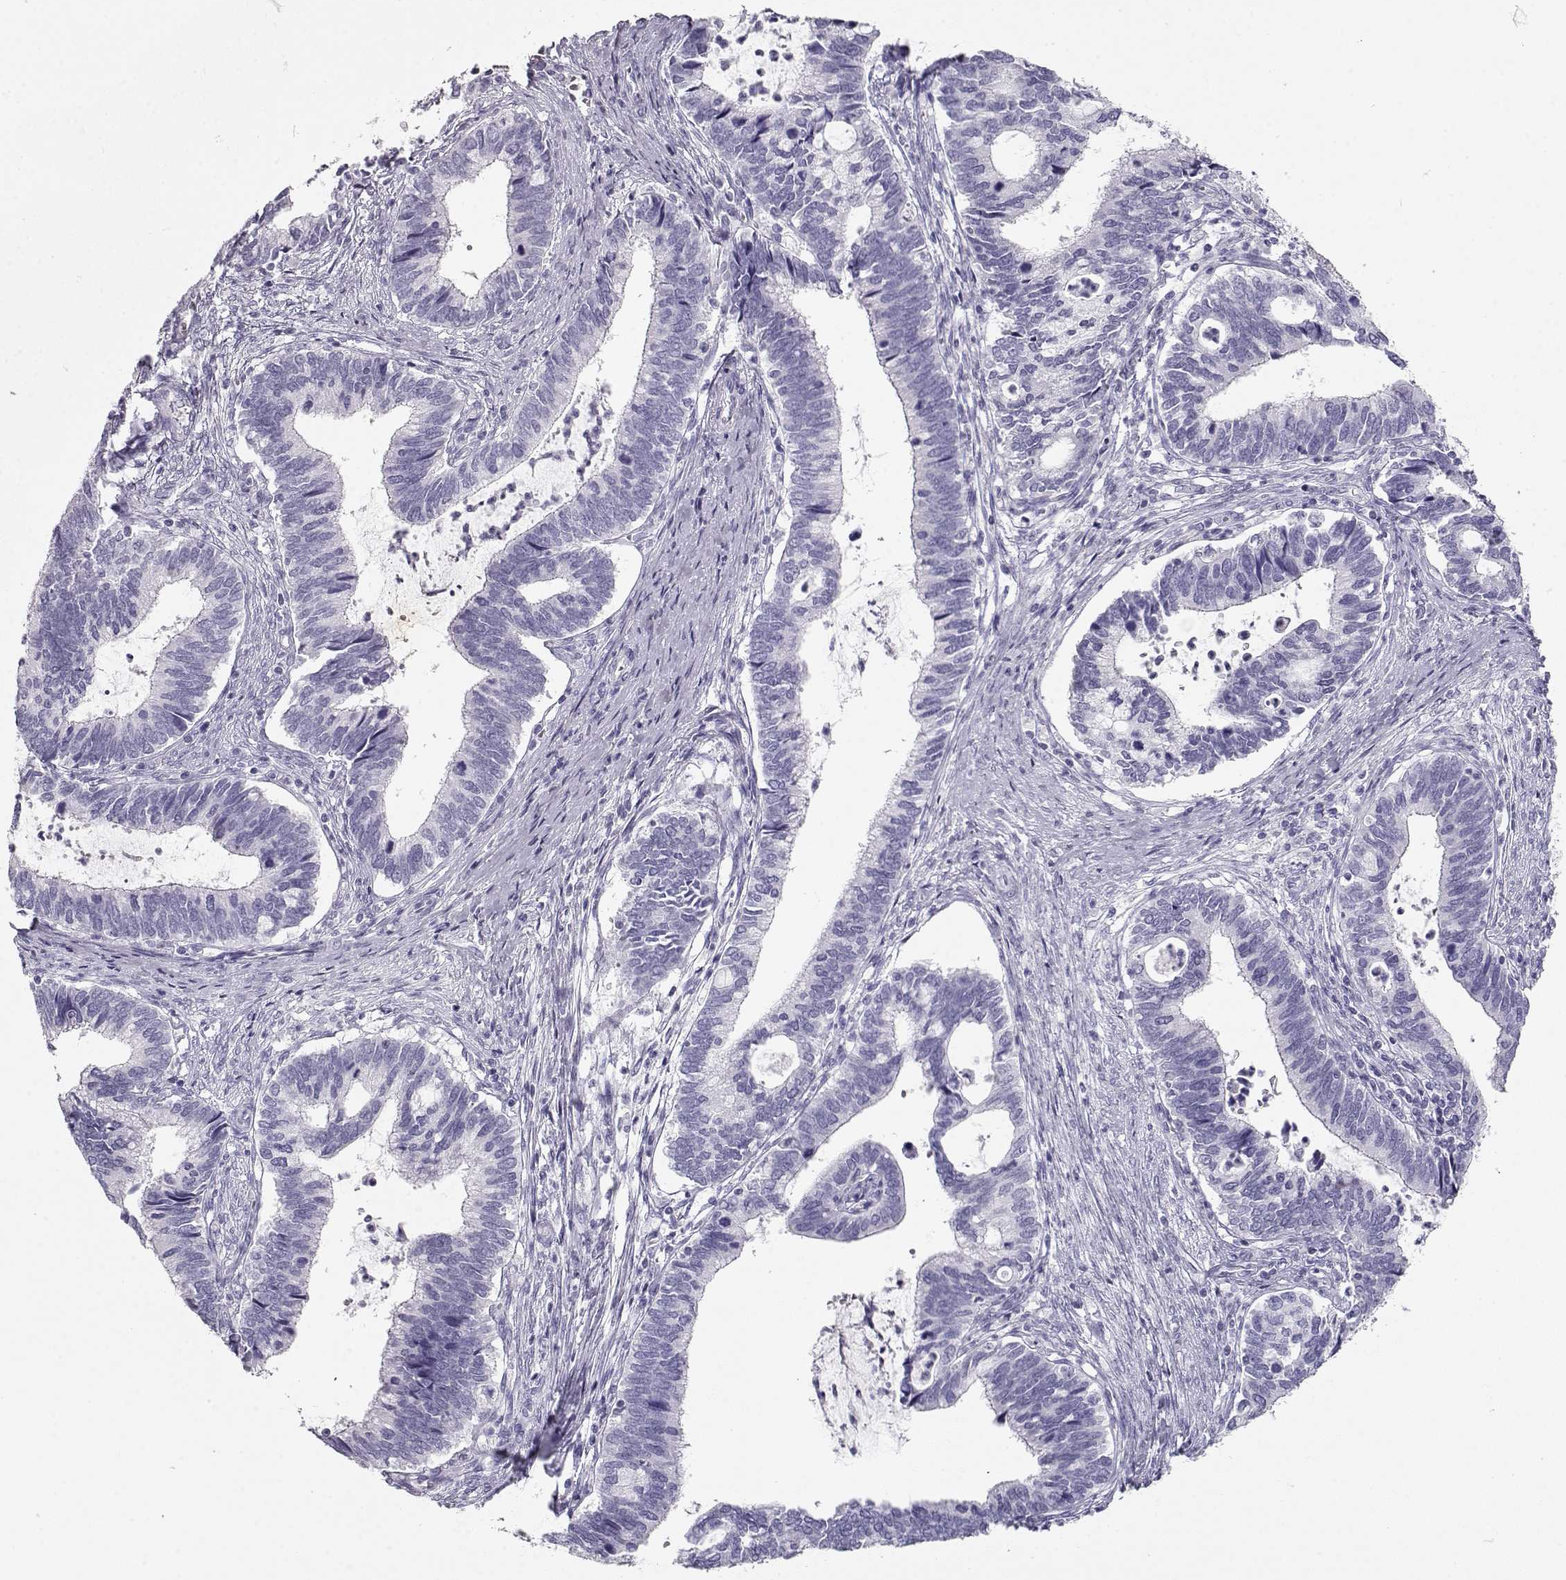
{"staining": {"intensity": "negative", "quantity": "none", "location": "none"}, "tissue": "cervical cancer", "cell_type": "Tumor cells", "image_type": "cancer", "snomed": [{"axis": "morphology", "description": "Adenocarcinoma, NOS"}, {"axis": "topography", "description": "Cervix"}], "caption": "This is an immunohistochemistry (IHC) histopathology image of human adenocarcinoma (cervical). There is no staining in tumor cells.", "gene": "TKTL1", "patient": {"sex": "female", "age": 42}}